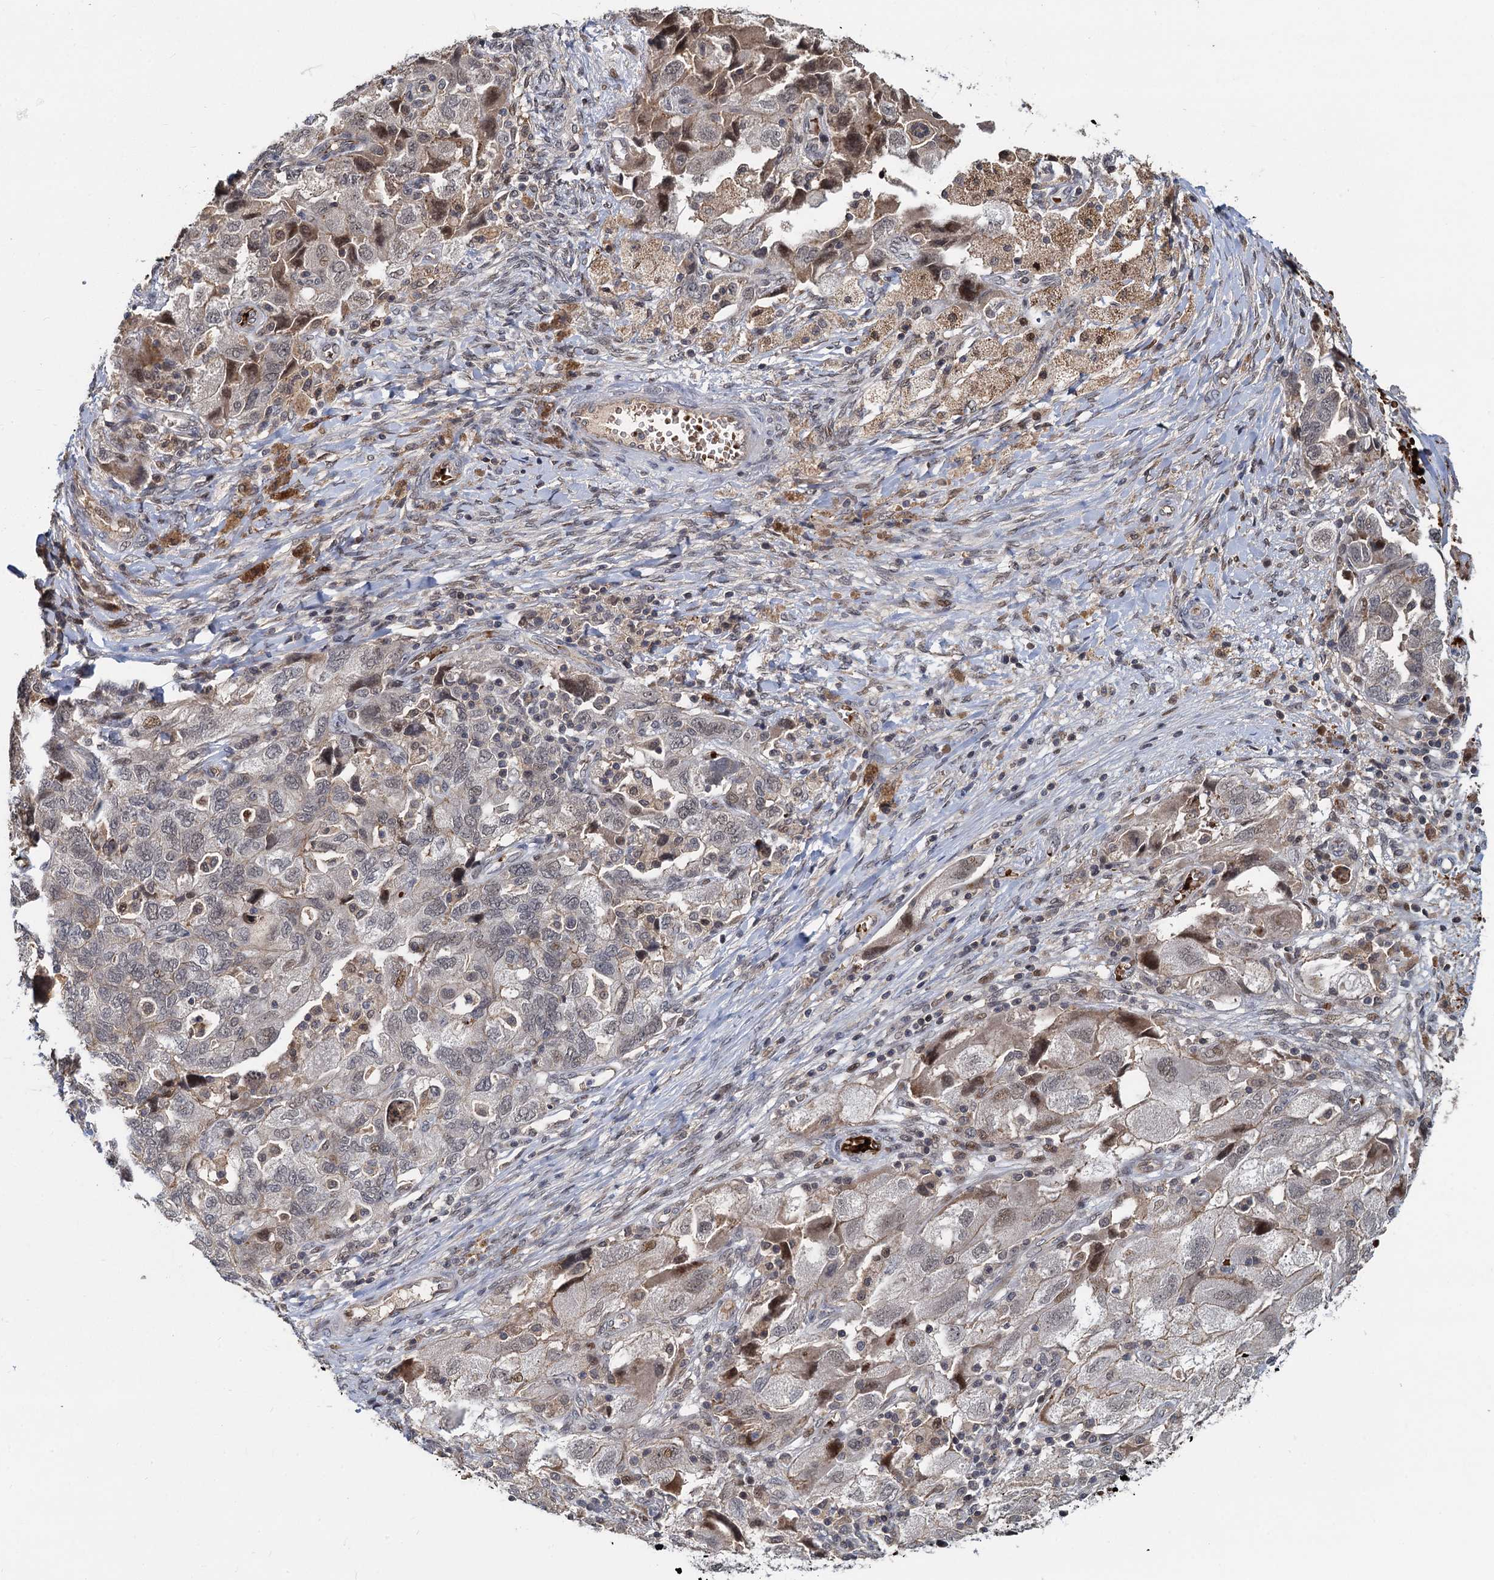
{"staining": {"intensity": "weak", "quantity": "25%-75%", "location": "nuclear"}, "tissue": "ovarian cancer", "cell_type": "Tumor cells", "image_type": "cancer", "snomed": [{"axis": "morphology", "description": "Carcinoma, NOS"}, {"axis": "morphology", "description": "Cystadenocarcinoma, serous, NOS"}, {"axis": "topography", "description": "Ovary"}], "caption": "The histopathology image exhibits immunohistochemical staining of ovarian cancer. There is weak nuclear positivity is seen in approximately 25%-75% of tumor cells. The protein is stained brown, and the nuclei are stained in blue (DAB IHC with brightfield microscopy, high magnification).", "gene": "FANCI", "patient": {"sex": "female", "age": 69}}